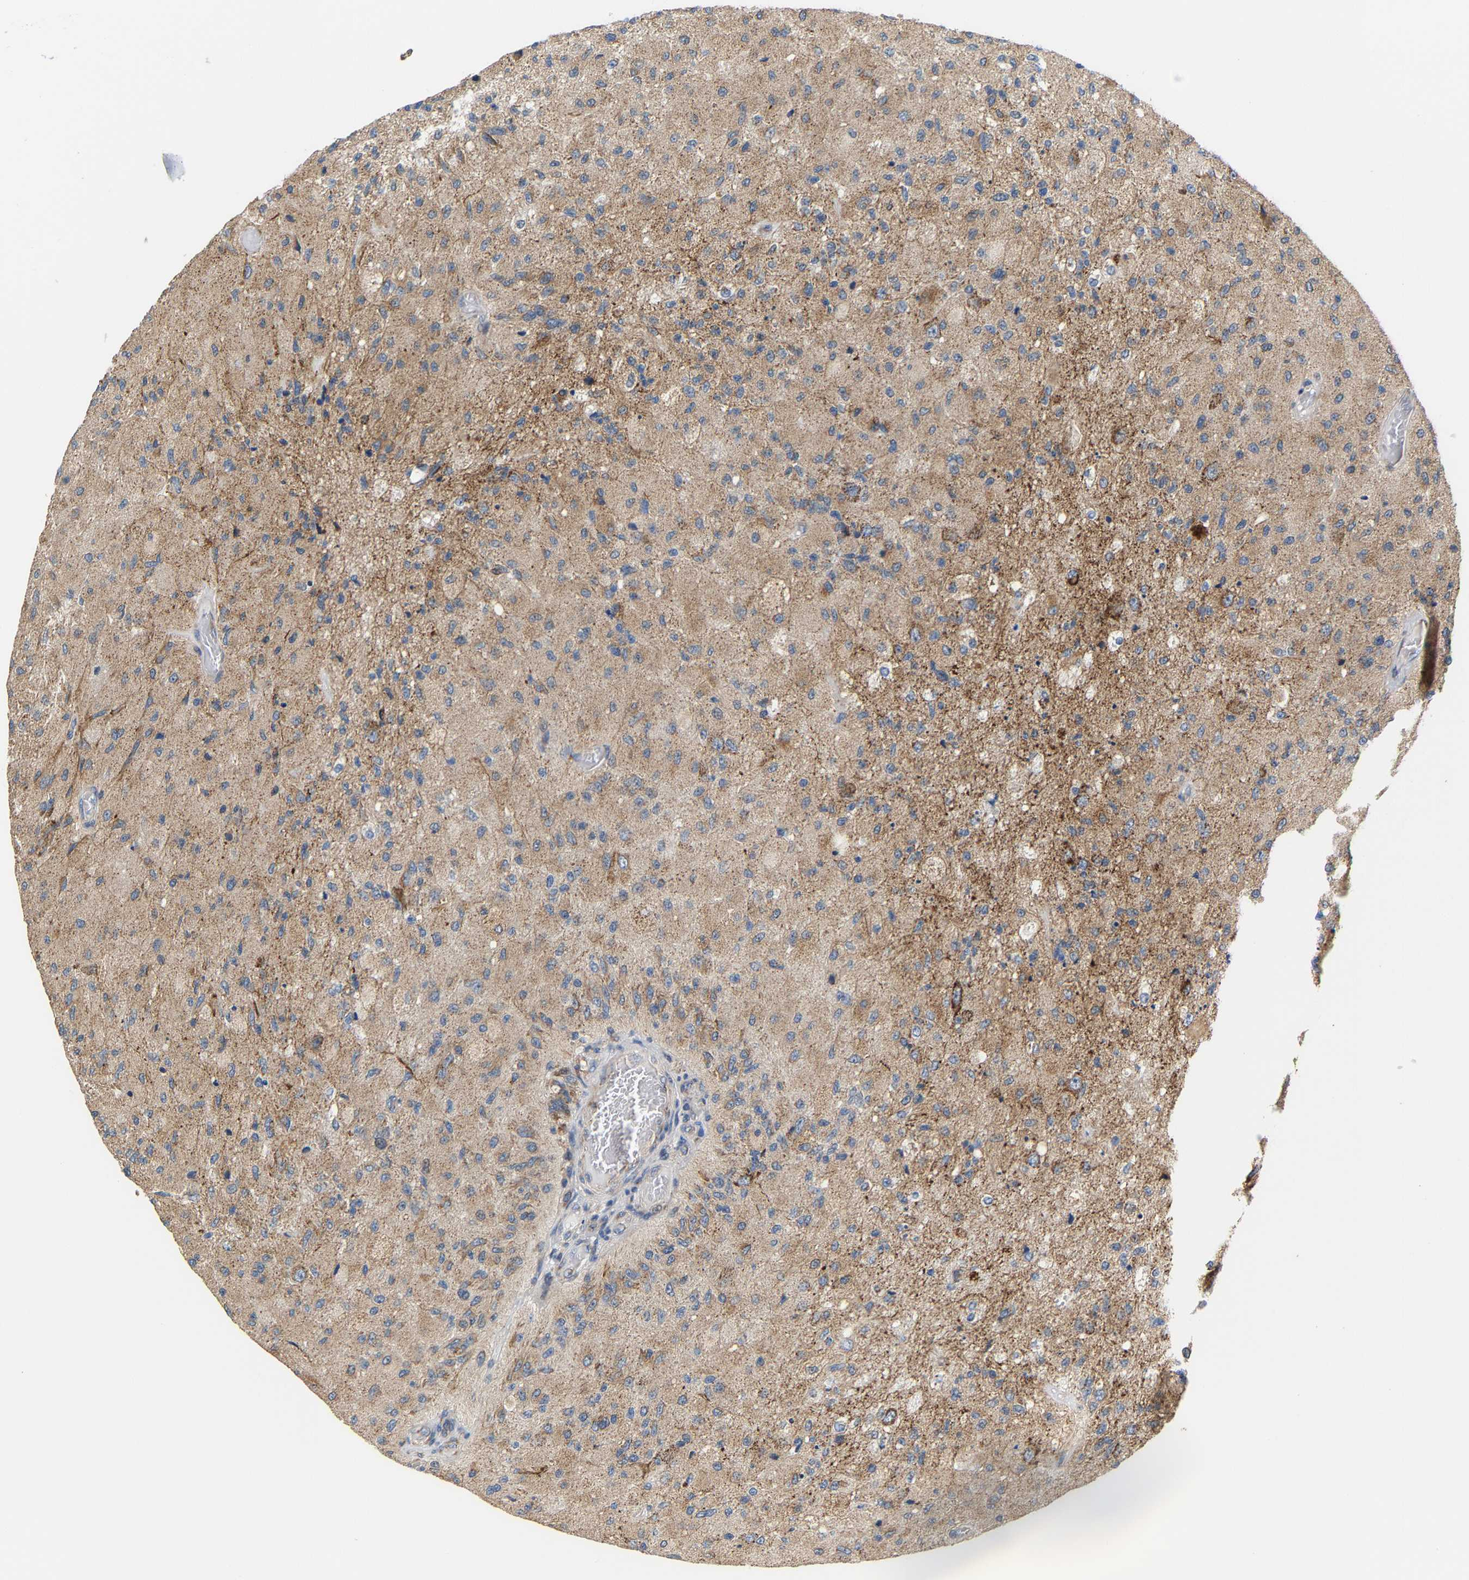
{"staining": {"intensity": "moderate", "quantity": "25%-75%", "location": "cytoplasmic/membranous"}, "tissue": "glioma", "cell_type": "Tumor cells", "image_type": "cancer", "snomed": [{"axis": "morphology", "description": "Normal tissue, NOS"}, {"axis": "morphology", "description": "Glioma, malignant, High grade"}, {"axis": "topography", "description": "Cerebral cortex"}], "caption": "DAB (3,3'-diaminobenzidine) immunohistochemical staining of human glioma displays moderate cytoplasmic/membranous protein expression in about 25%-75% of tumor cells. (DAB IHC with brightfield microscopy, high magnification).", "gene": "TMEM168", "patient": {"sex": "male", "age": 77}}